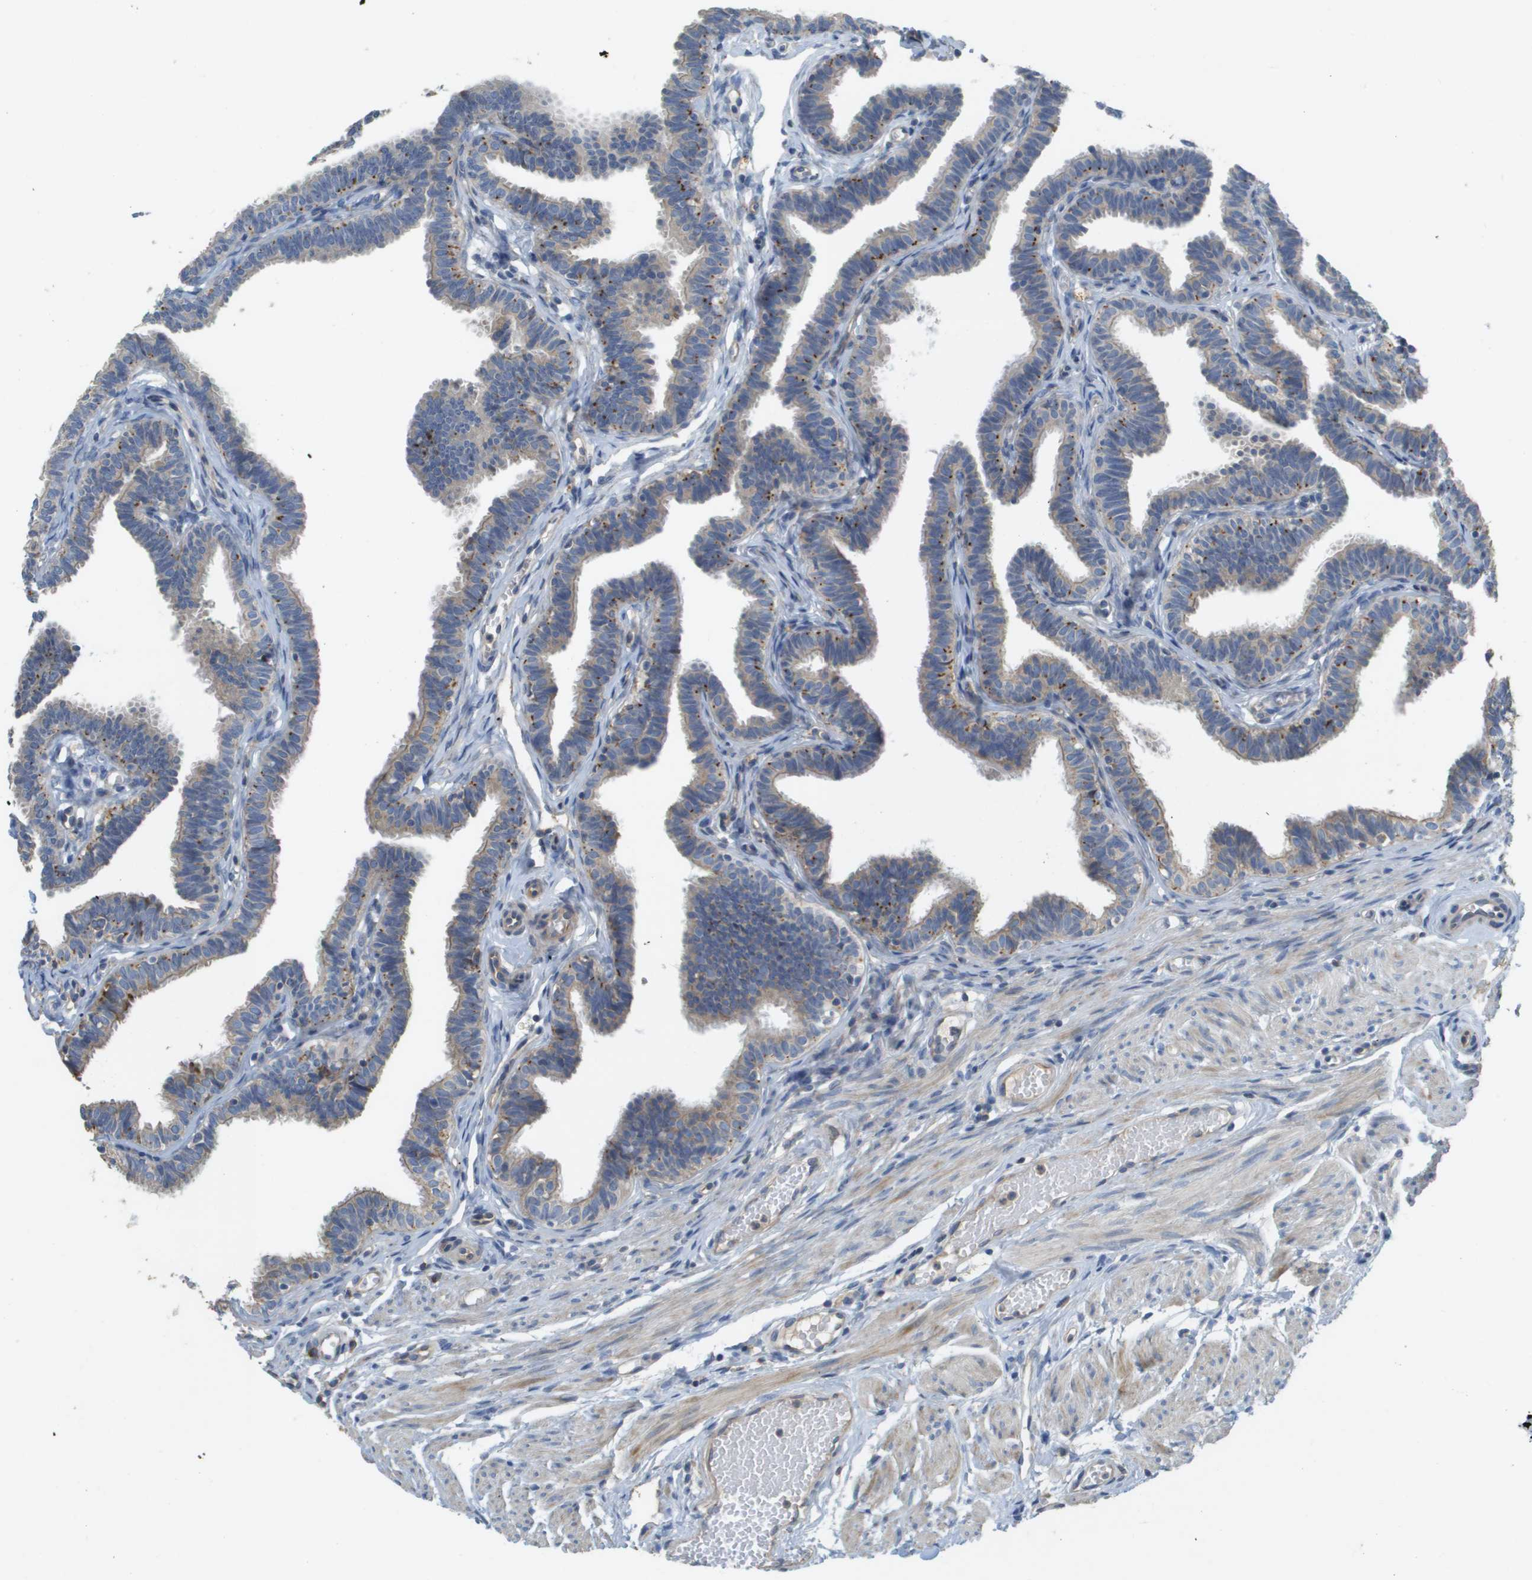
{"staining": {"intensity": "weak", "quantity": "25%-75%", "location": "cytoplasmic/membranous"}, "tissue": "fallopian tube", "cell_type": "Glandular cells", "image_type": "normal", "snomed": [{"axis": "morphology", "description": "Normal tissue, NOS"}, {"axis": "topography", "description": "Fallopian tube"}, {"axis": "topography", "description": "Ovary"}], "caption": "An image showing weak cytoplasmic/membranous staining in about 25%-75% of glandular cells in unremarkable fallopian tube, as visualized by brown immunohistochemical staining.", "gene": "CASP10", "patient": {"sex": "female", "age": 23}}